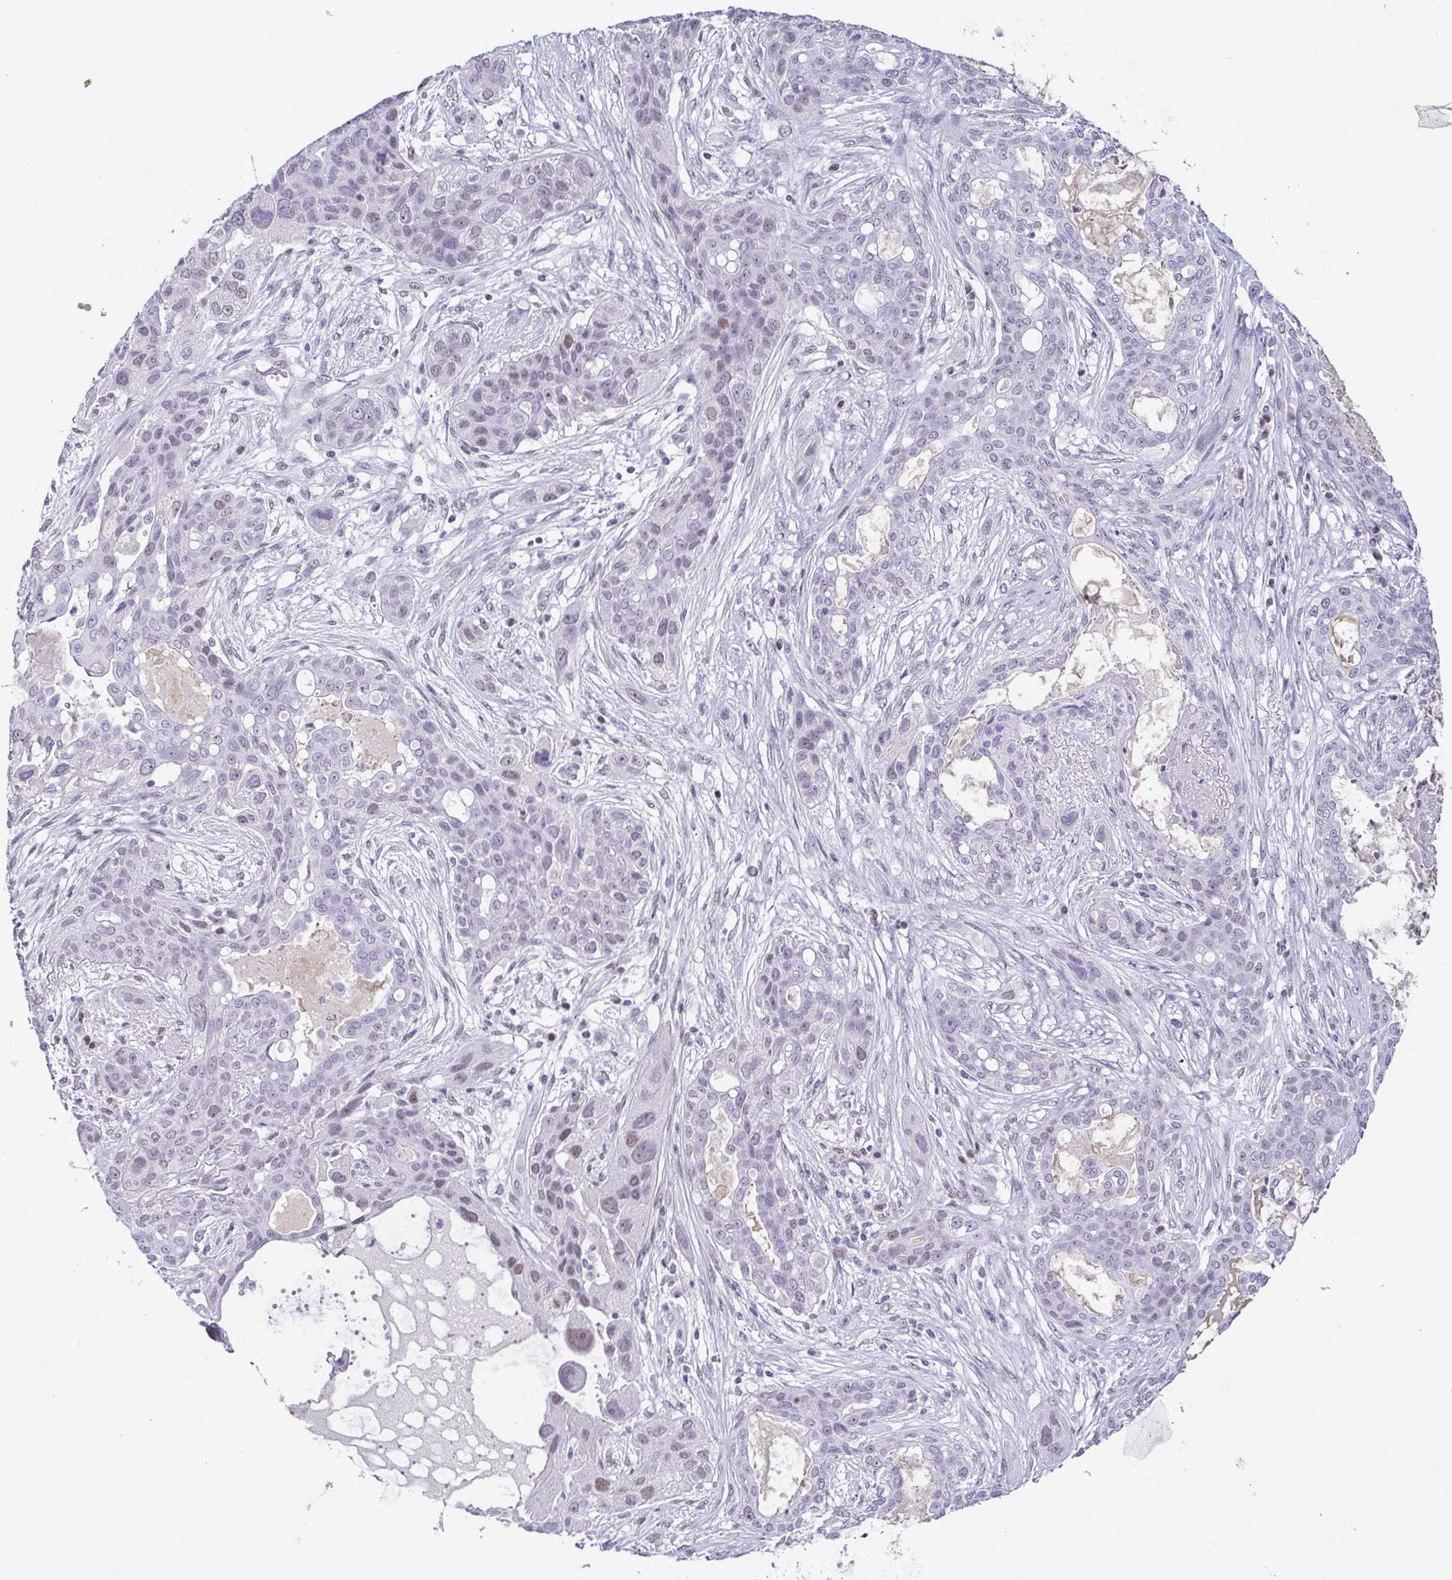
{"staining": {"intensity": "moderate", "quantity": "<25%", "location": "nuclear"}, "tissue": "lung cancer", "cell_type": "Tumor cells", "image_type": "cancer", "snomed": [{"axis": "morphology", "description": "Squamous cell carcinoma, NOS"}, {"axis": "topography", "description": "Lung"}], "caption": "A photomicrograph showing moderate nuclear positivity in about <25% of tumor cells in lung squamous cell carcinoma, as visualized by brown immunohistochemical staining.", "gene": "TCF3", "patient": {"sex": "female", "age": 70}}